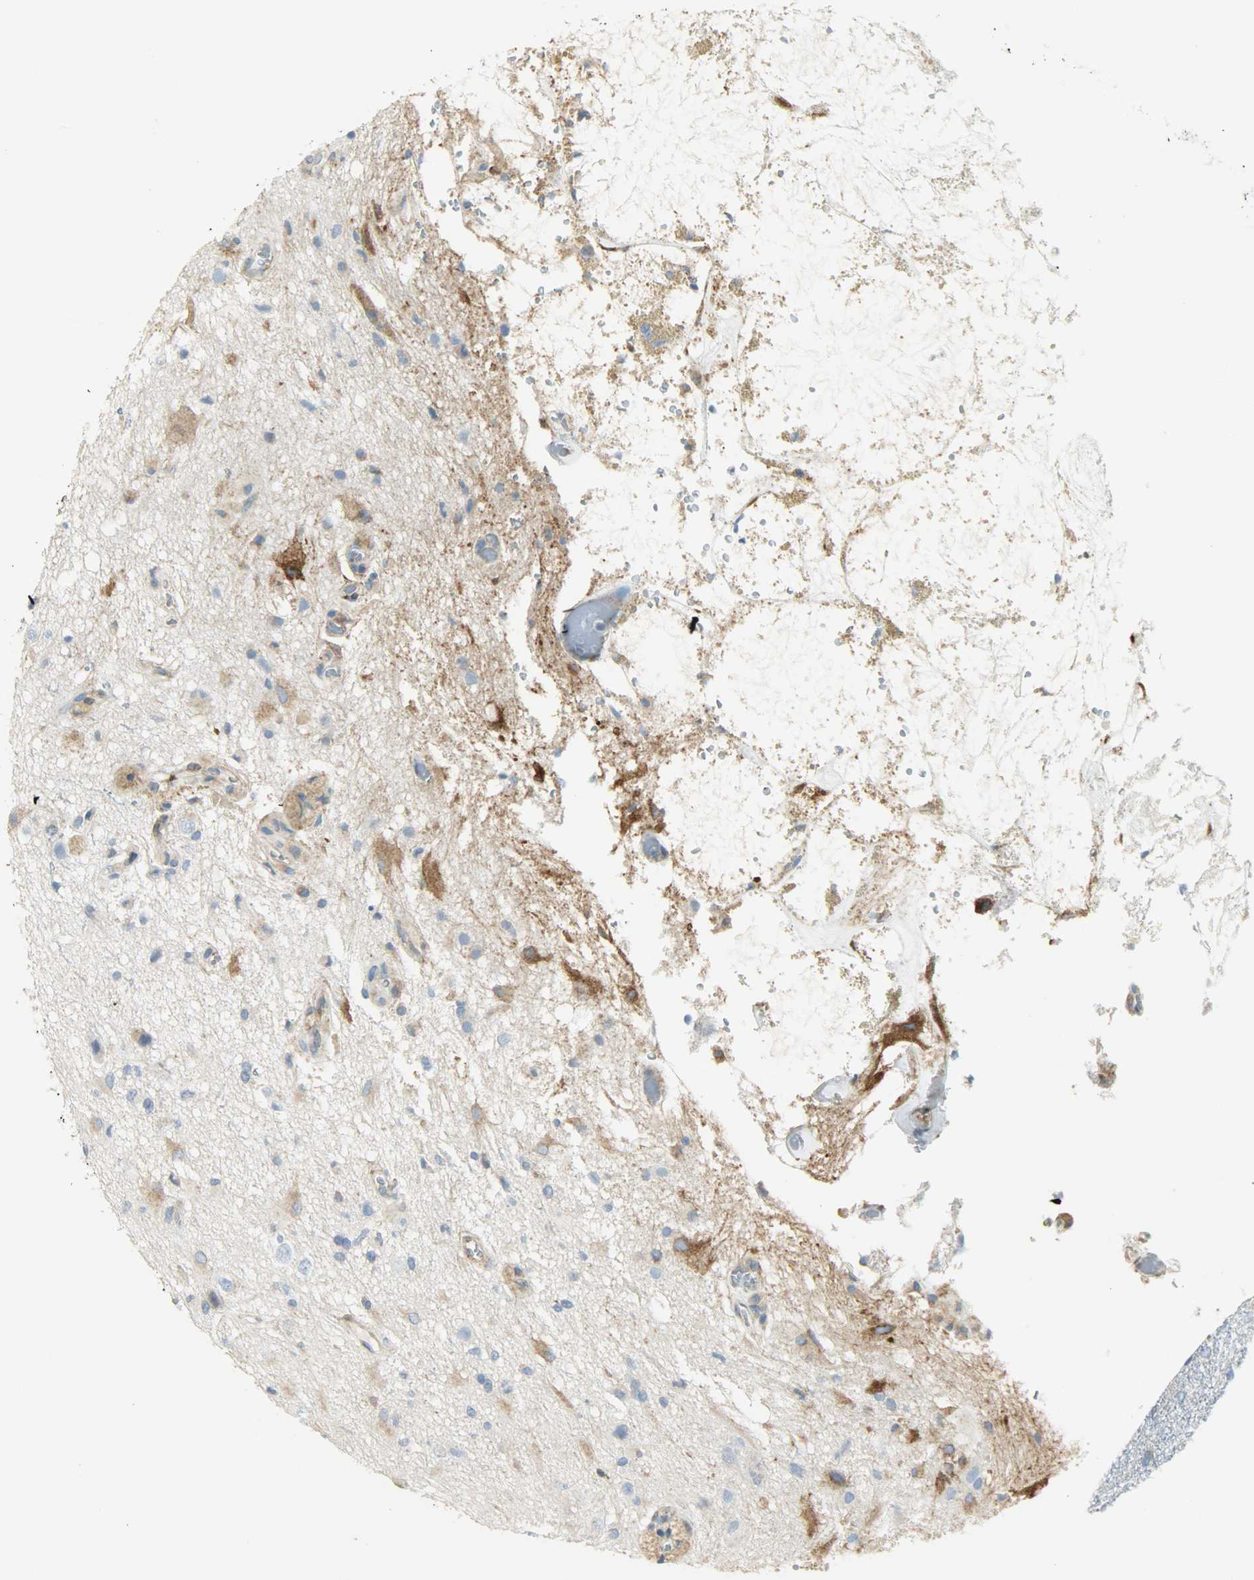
{"staining": {"intensity": "moderate", "quantity": "<25%", "location": "cytoplasmic/membranous"}, "tissue": "glioma", "cell_type": "Tumor cells", "image_type": "cancer", "snomed": [{"axis": "morphology", "description": "Glioma, malignant, High grade"}, {"axis": "topography", "description": "Brain"}], "caption": "This is a histology image of immunohistochemistry staining of high-grade glioma (malignant), which shows moderate staining in the cytoplasmic/membranous of tumor cells.", "gene": "PKD2", "patient": {"sex": "male", "age": 47}}